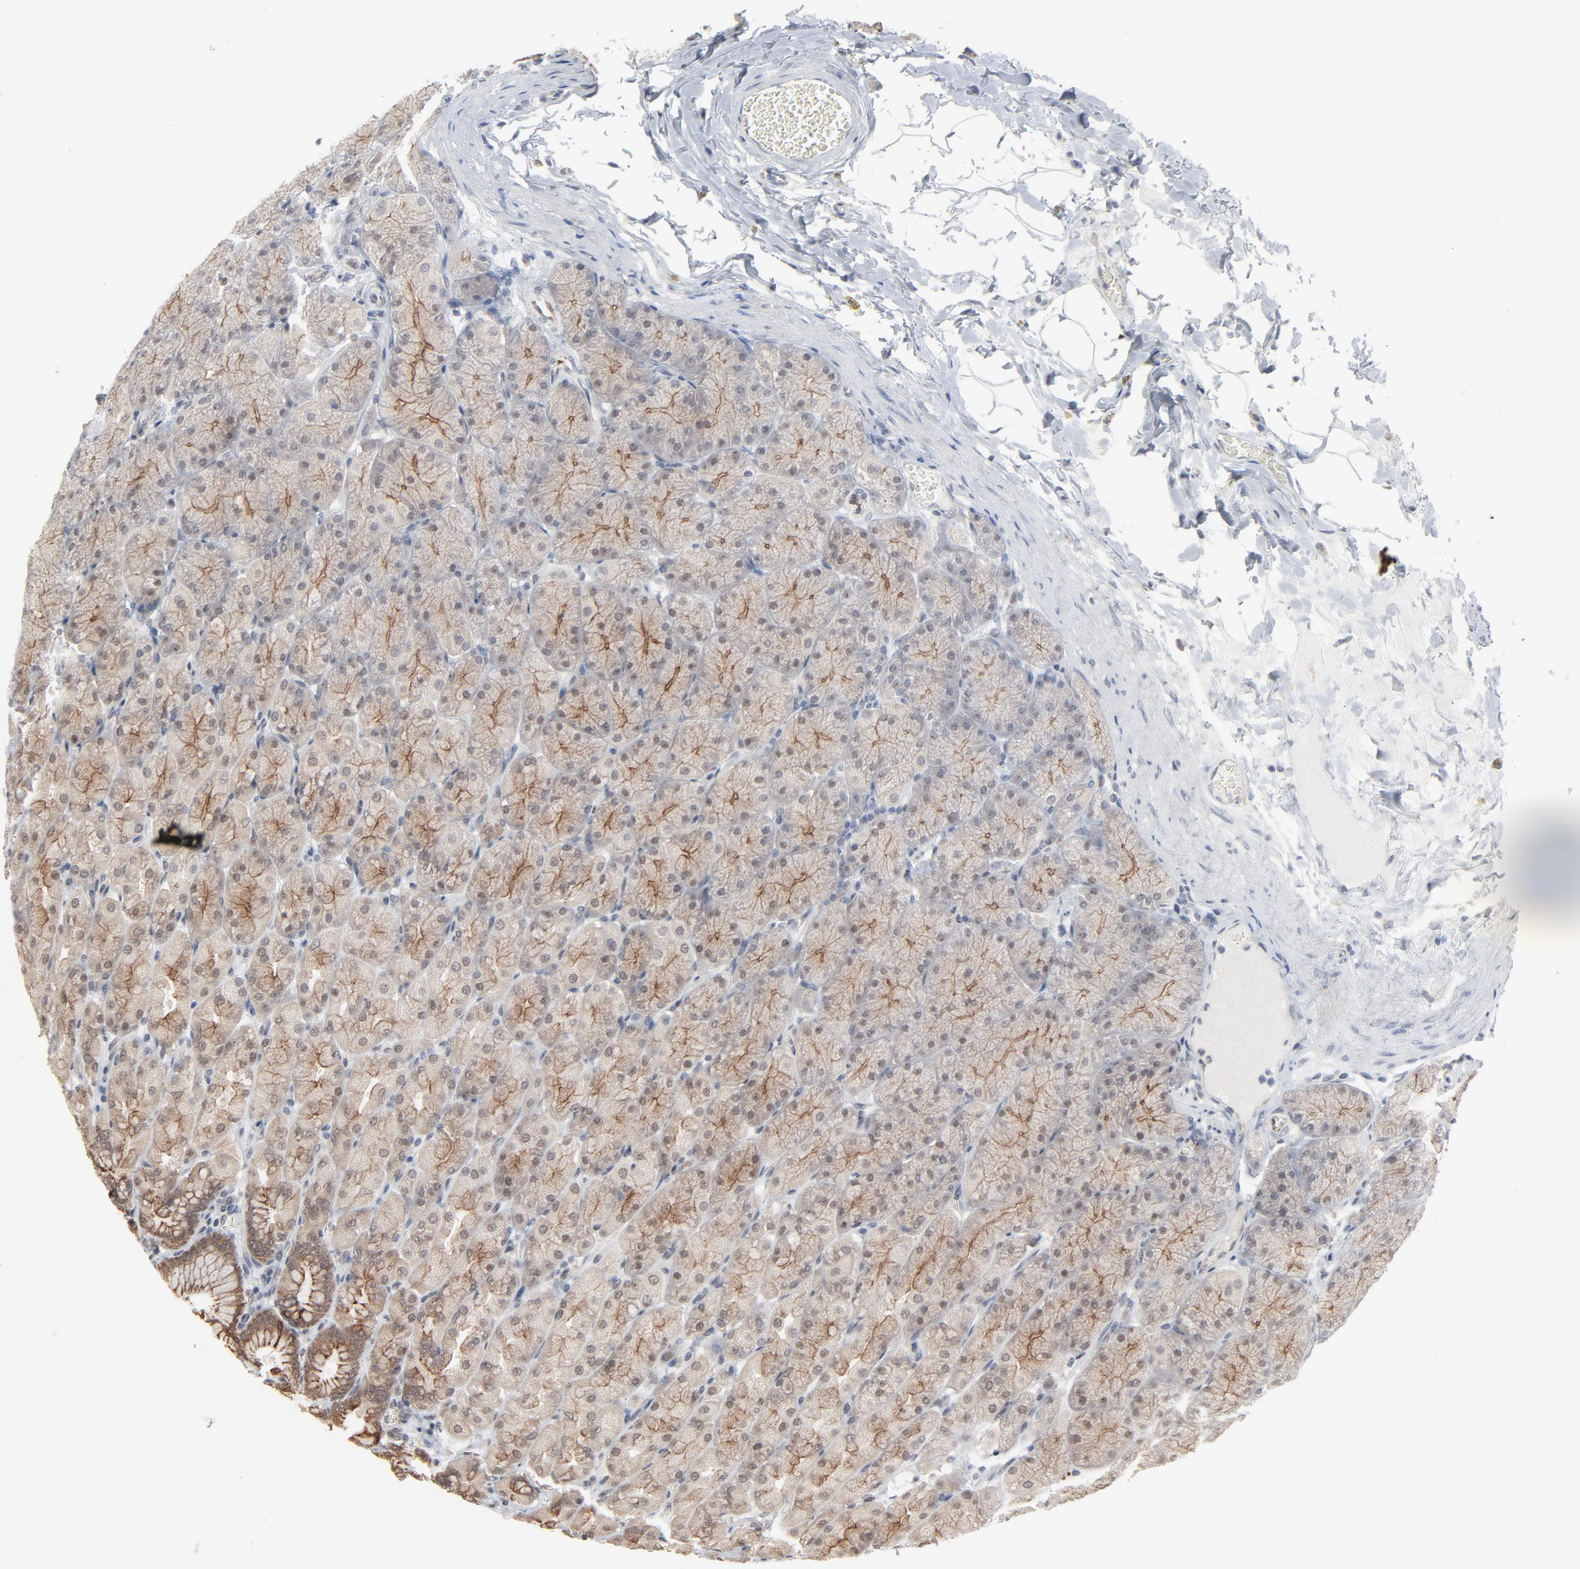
{"staining": {"intensity": "weak", "quantity": "25%-75%", "location": "cytoplasmic/membranous"}, "tissue": "stomach", "cell_type": "Glandular cells", "image_type": "normal", "snomed": [{"axis": "morphology", "description": "Normal tissue, NOS"}, {"axis": "topography", "description": "Stomach, upper"}], "caption": "Immunohistochemical staining of benign human stomach shows 25%-75% levels of weak cytoplasmic/membranous protein staining in about 25%-75% of glandular cells.", "gene": "ITPR3", "patient": {"sex": "female", "age": 56}}